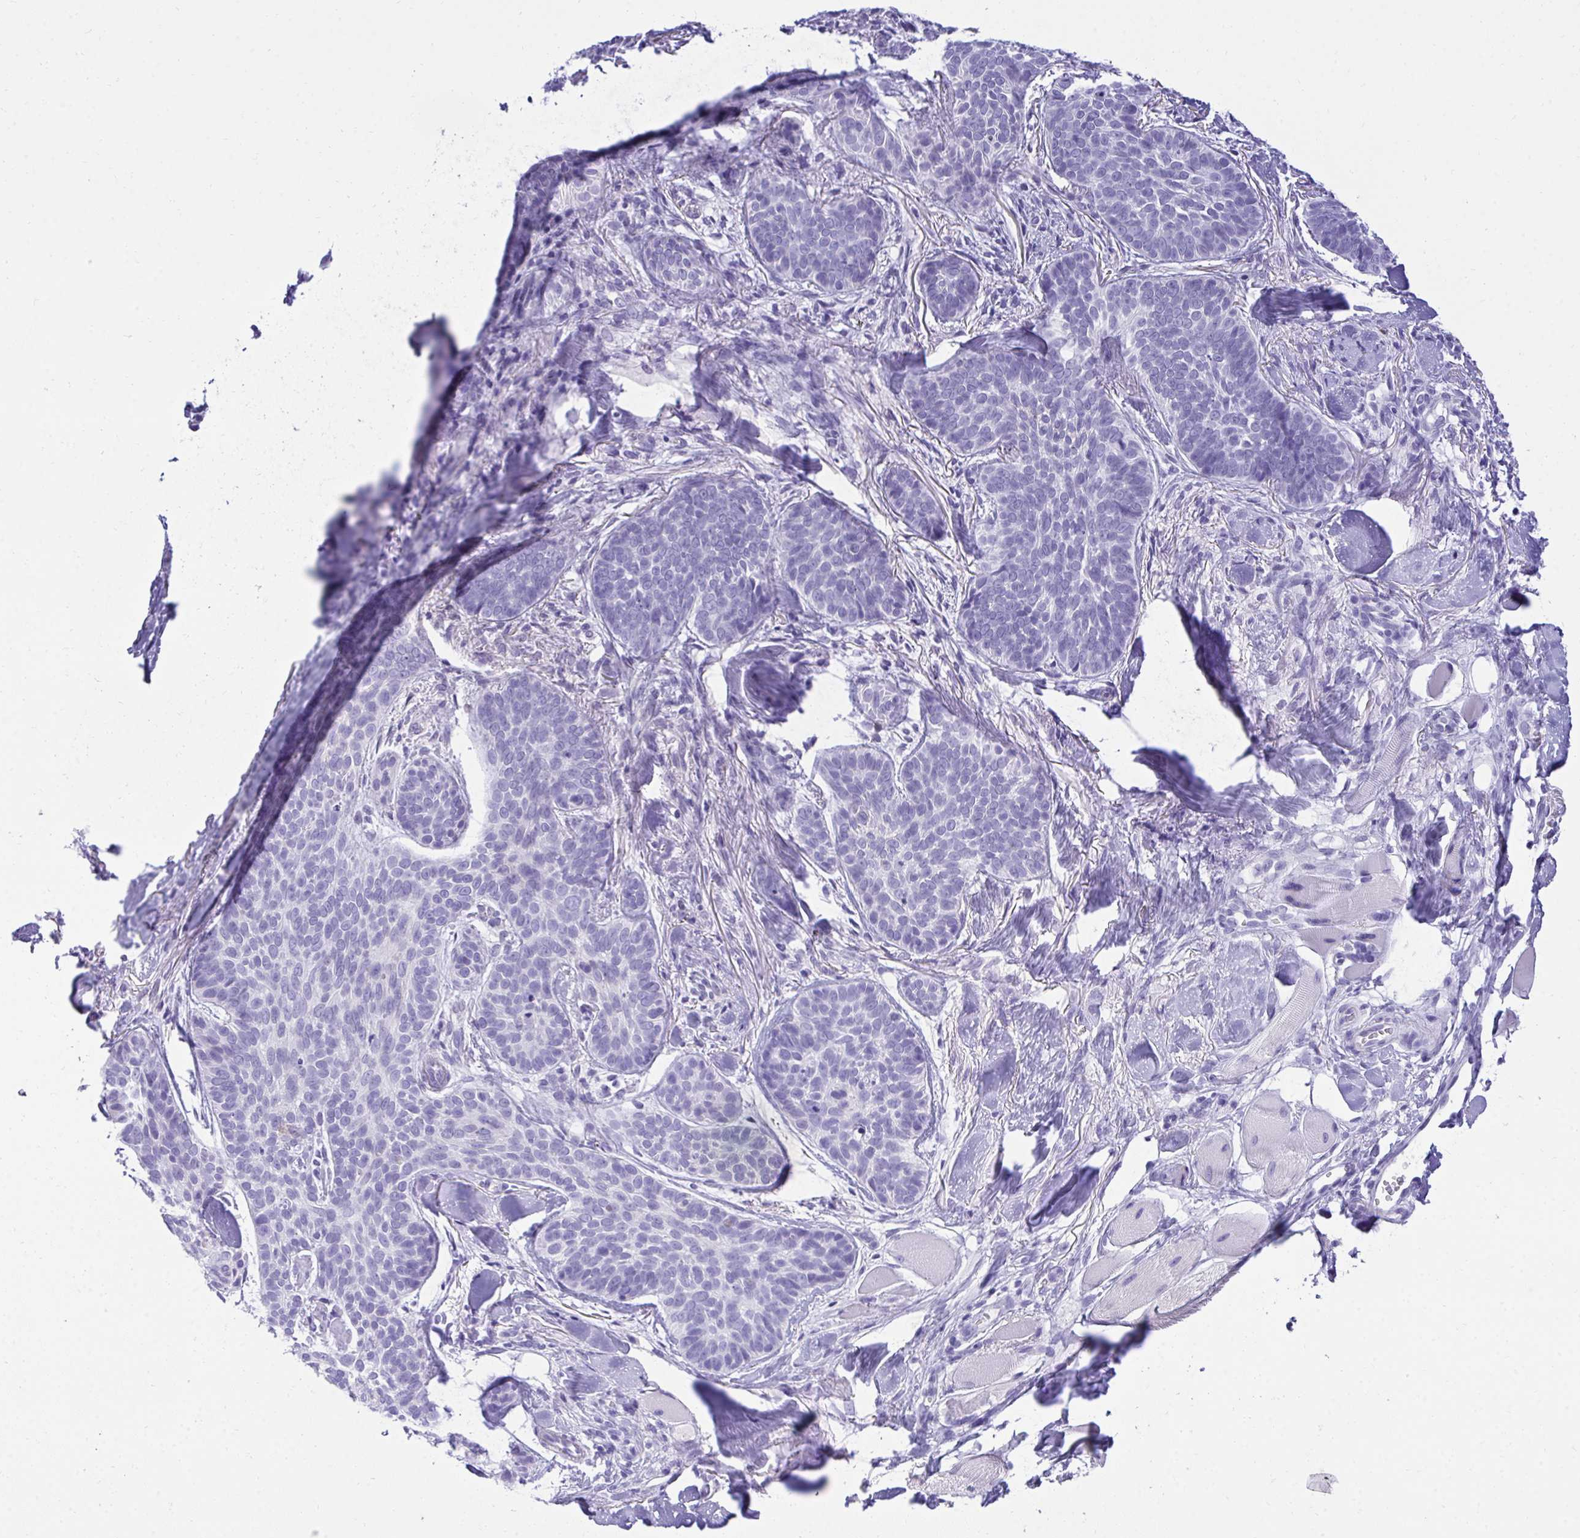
{"staining": {"intensity": "negative", "quantity": "none", "location": "none"}, "tissue": "skin cancer", "cell_type": "Tumor cells", "image_type": "cancer", "snomed": [{"axis": "morphology", "description": "Basal cell carcinoma"}, {"axis": "topography", "description": "Skin"}, {"axis": "topography", "description": "Skin of nose"}], "caption": "Skin cancer (basal cell carcinoma) was stained to show a protein in brown. There is no significant positivity in tumor cells. (DAB (3,3'-diaminobenzidine) immunohistochemistry with hematoxylin counter stain).", "gene": "PGM2L1", "patient": {"sex": "female", "age": 81}}